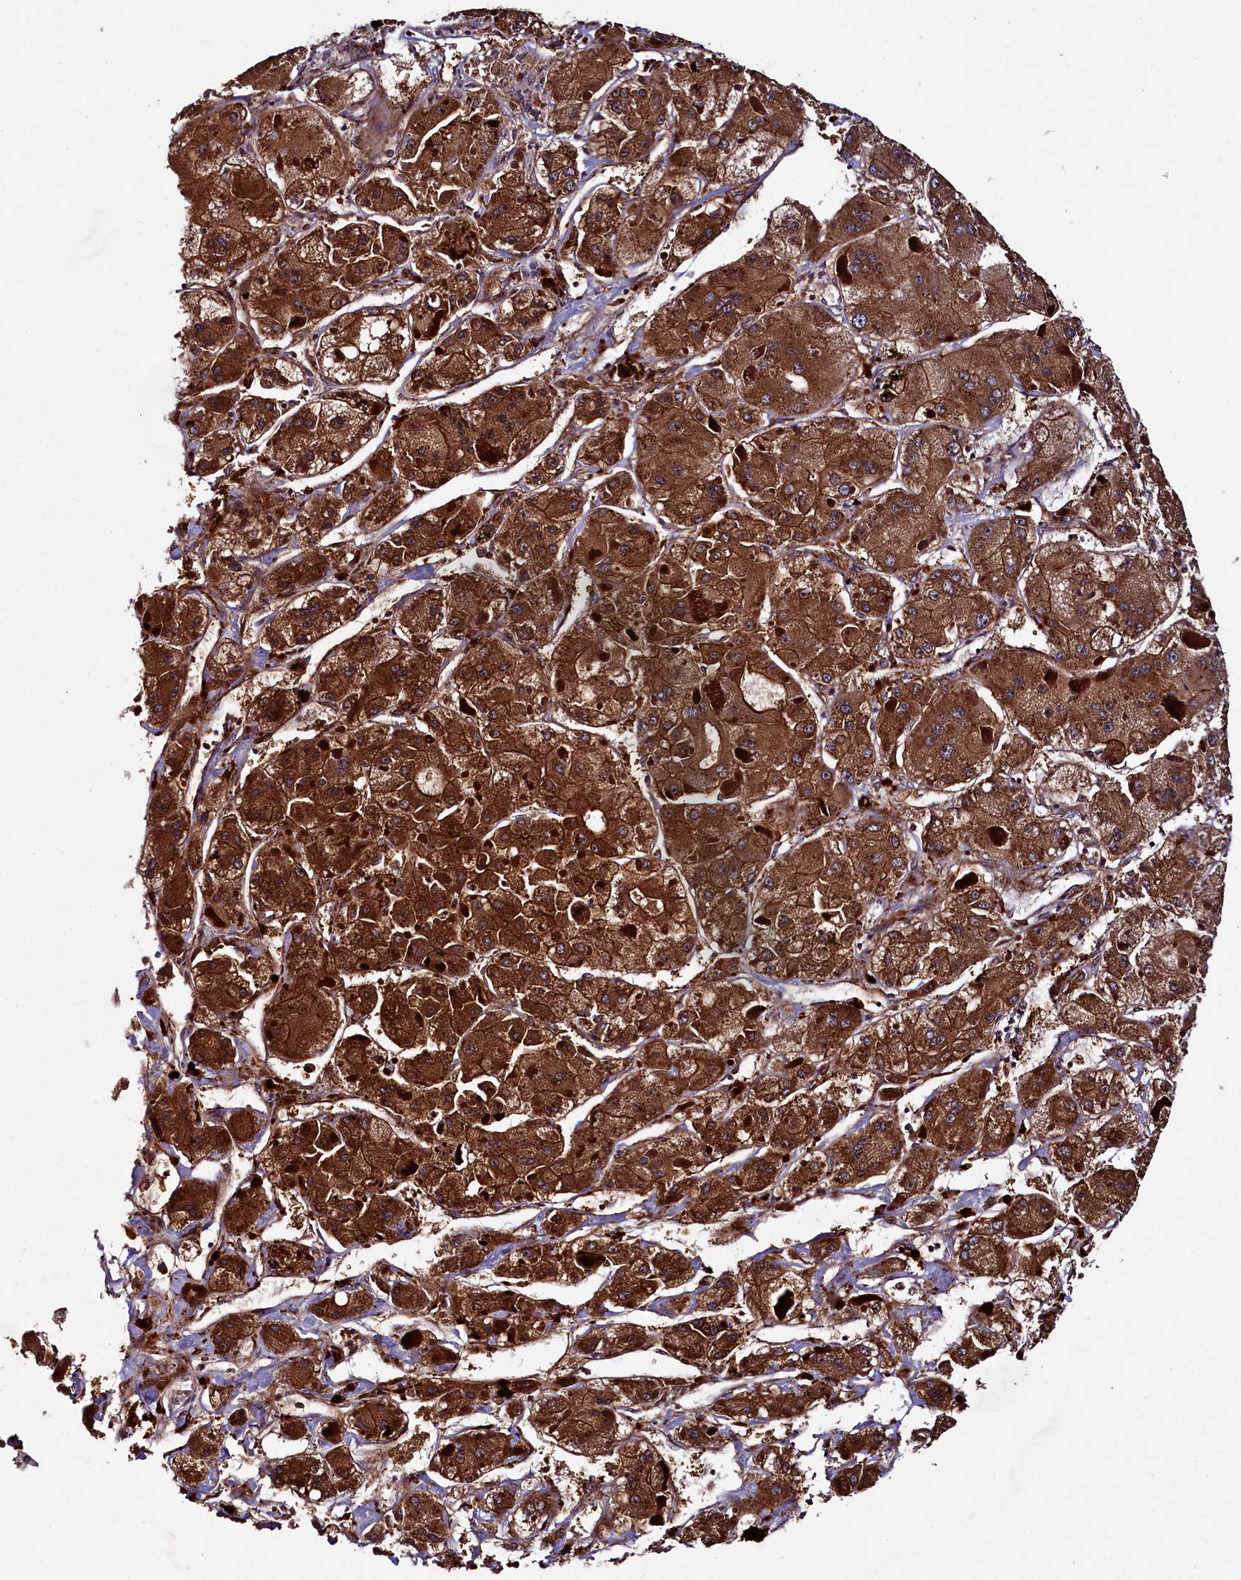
{"staining": {"intensity": "strong", "quantity": ">75%", "location": "cytoplasmic/membranous"}, "tissue": "liver cancer", "cell_type": "Tumor cells", "image_type": "cancer", "snomed": [{"axis": "morphology", "description": "Carcinoma, Hepatocellular, NOS"}, {"axis": "topography", "description": "Liver"}], "caption": "Liver cancer (hepatocellular carcinoma) stained with DAB immunohistochemistry displays high levels of strong cytoplasmic/membranous expression in about >75% of tumor cells.", "gene": "CCDC102A", "patient": {"sex": "female", "age": 73}}